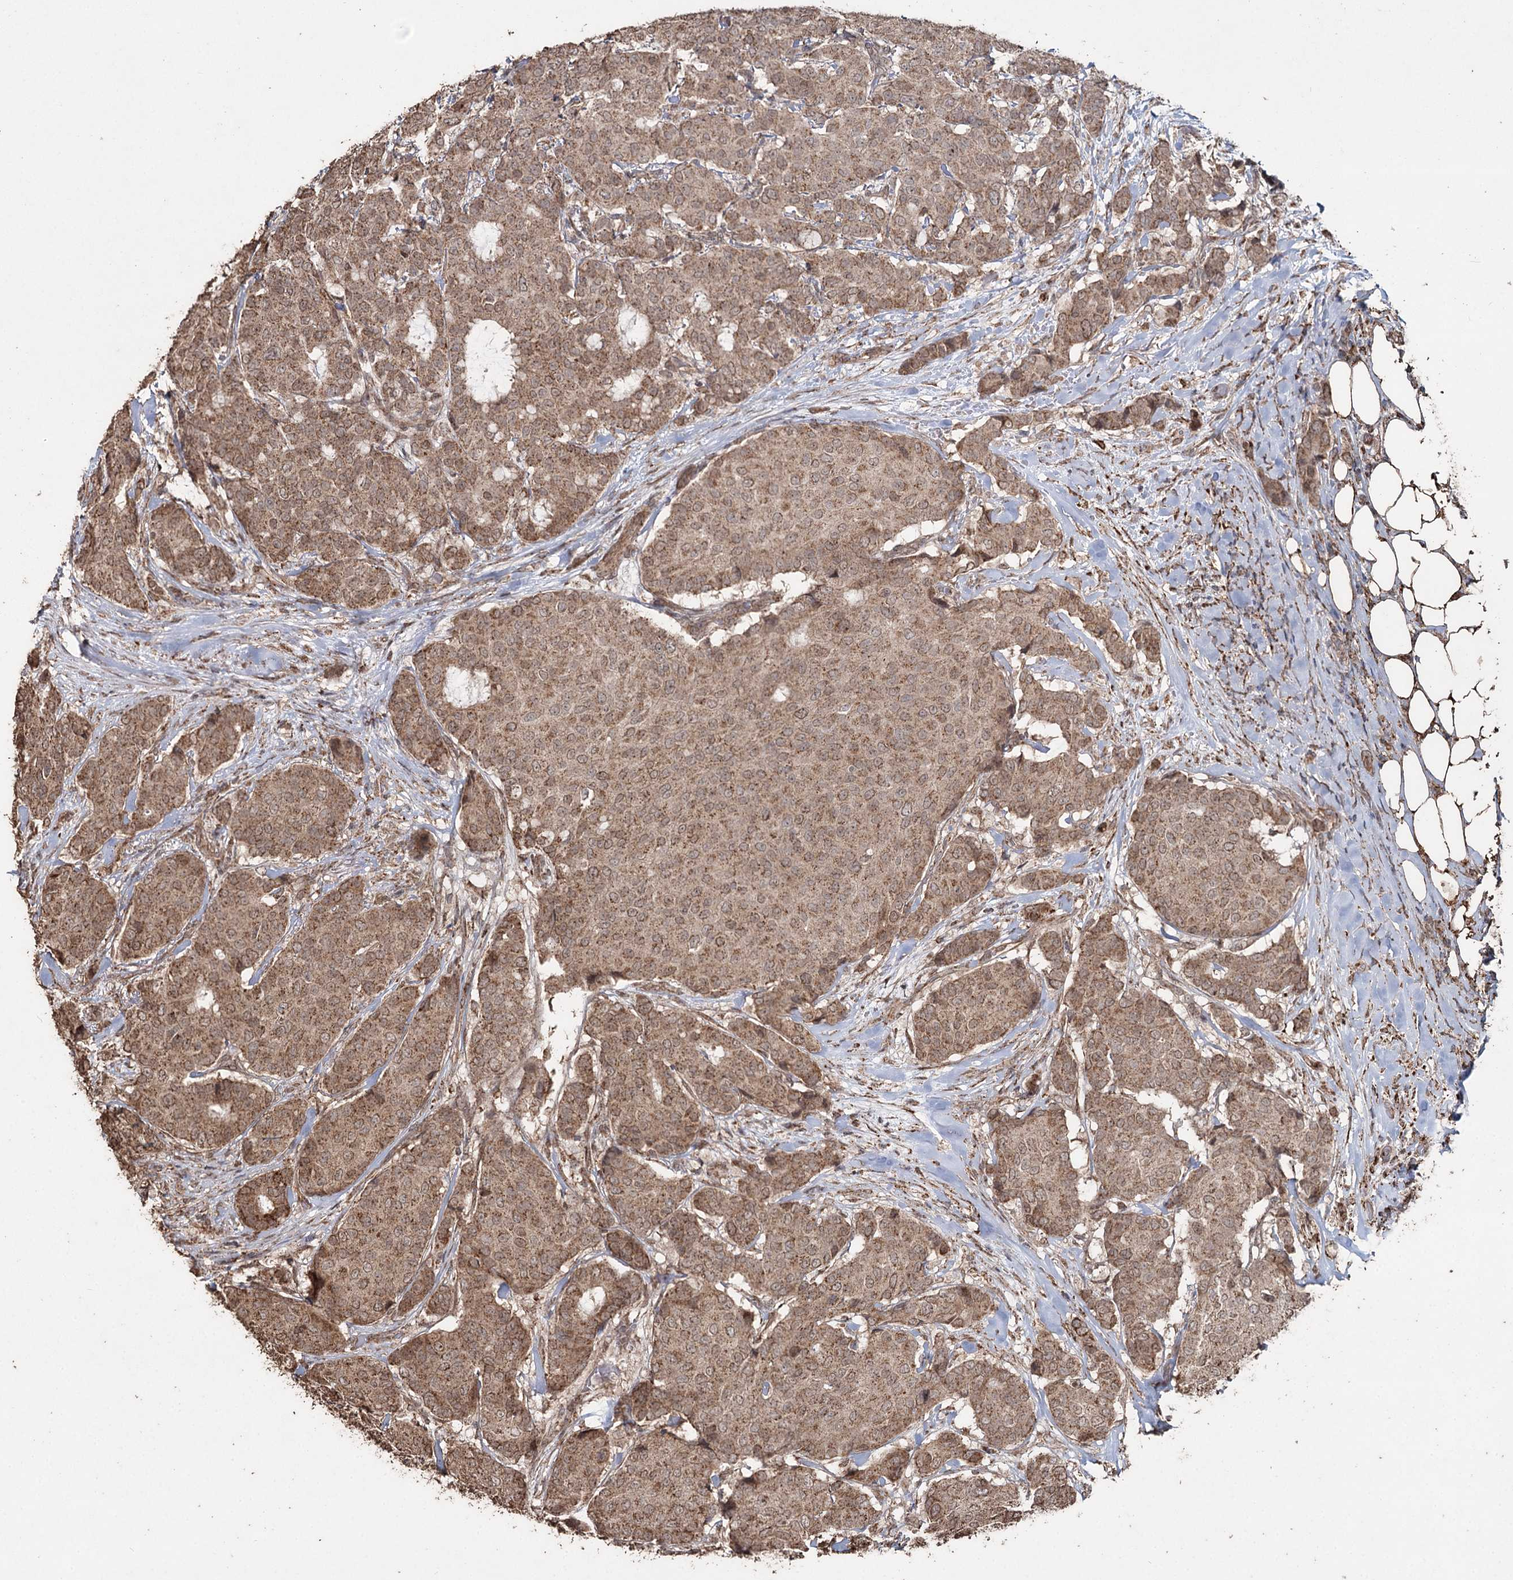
{"staining": {"intensity": "moderate", "quantity": ">75%", "location": "cytoplasmic/membranous"}, "tissue": "breast cancer", "cell_type": "Tumor cells", "image_type": "cancer", "snomed": [{"axis": "morphology", "description": "Duct carcinoma"}, {"axis": "topography", "description": "Breast"}], "caption": "IHC of human breast intraductal carcinoma displays medium levels of moderate cytoplasmic/membranous expression in about >75% of tumor cells.", "gene": "SLF2", "patient": {"sex": "female", "age": 75}}